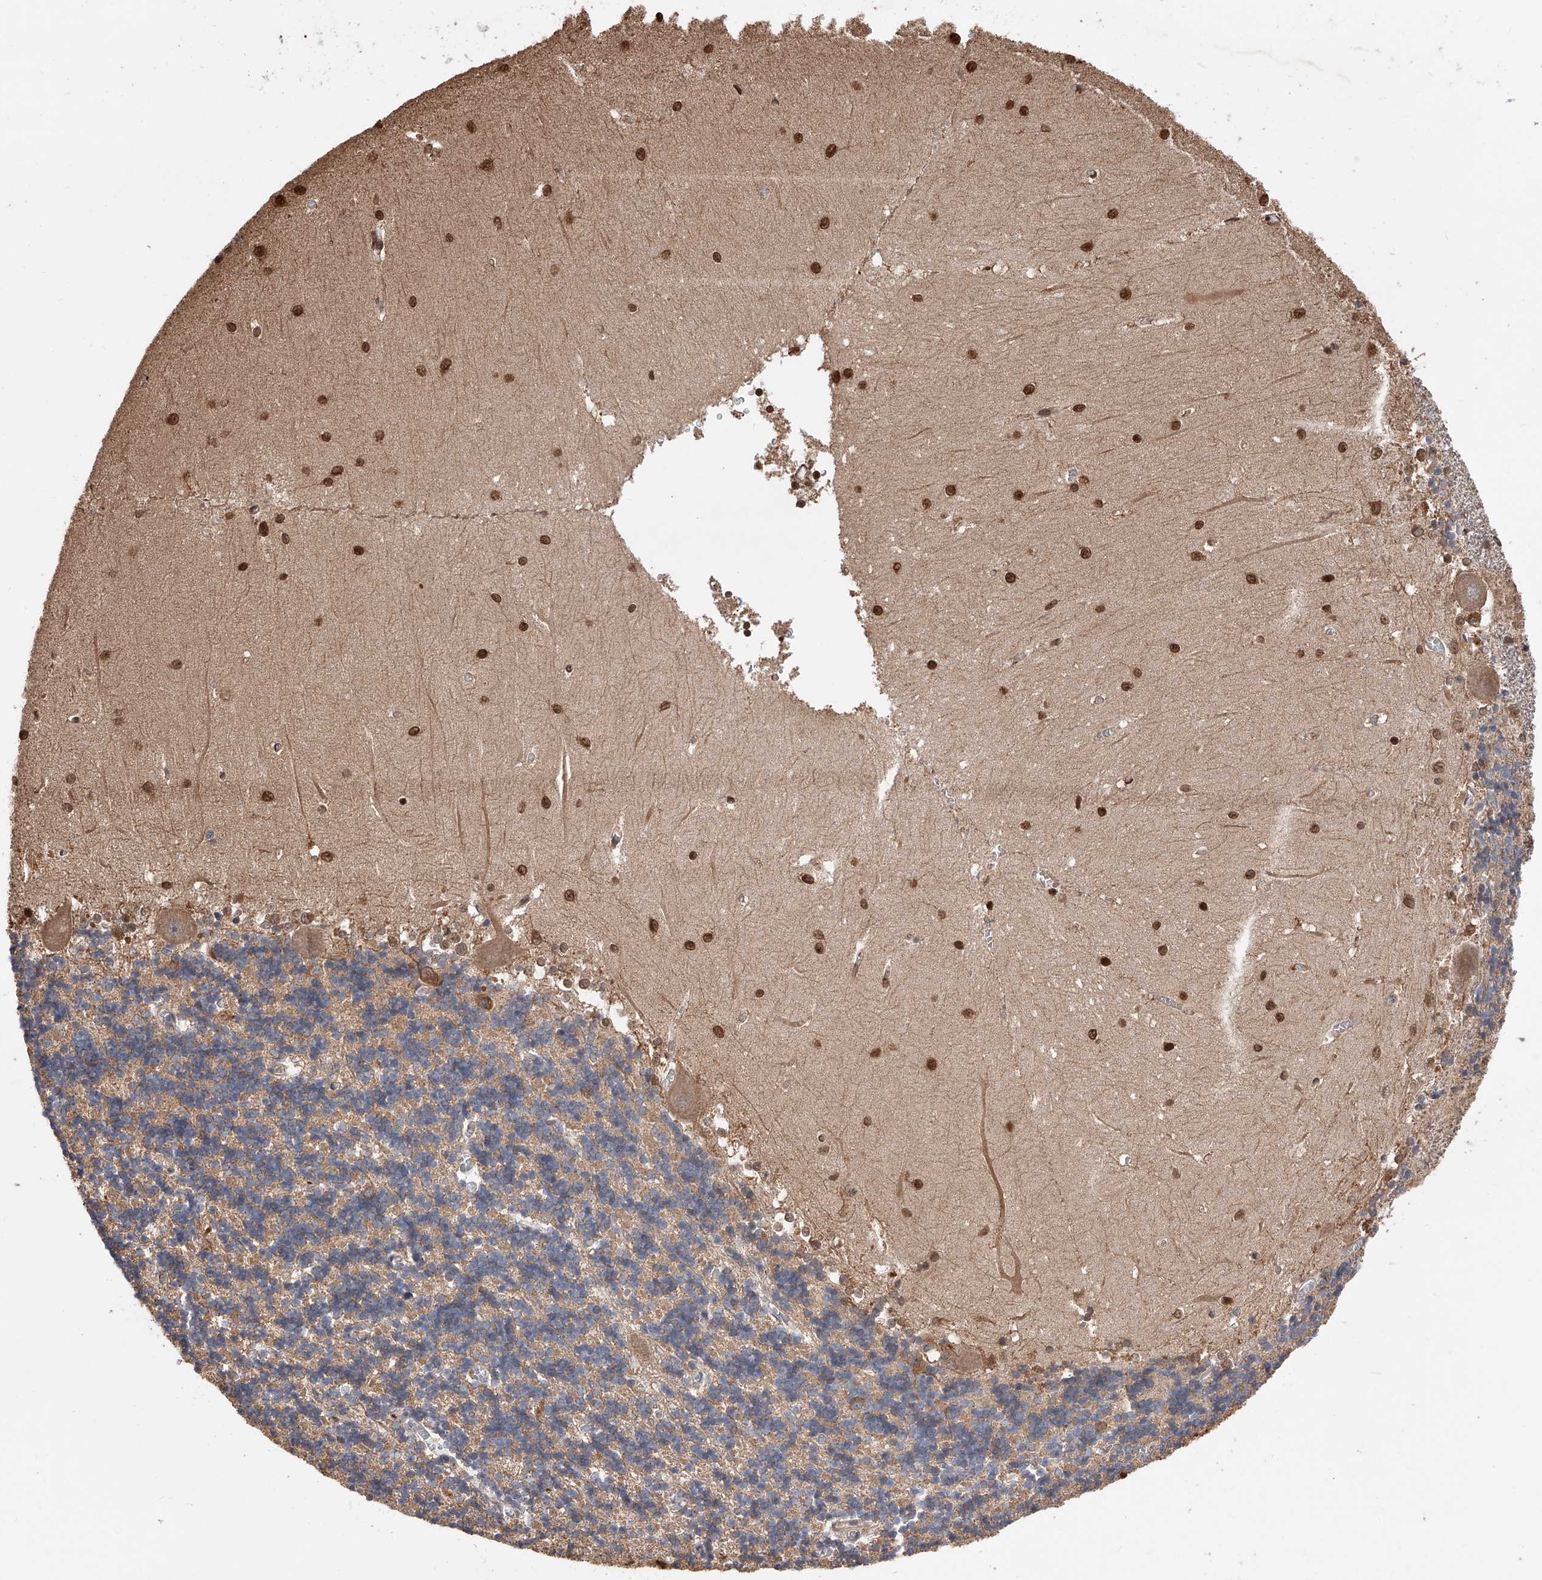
{"staining": {"intensity": "weak", "quantity": "25%-75%", "location": "cytoplasmic/membranous"}, "tissue": "cerebellum", "cell_type": "Cells in granular layer", "image_type": "normal", "snomed": [{"axis": "morphology", "description": "Normal tissue, NOS"}, {"axis": "topography", "description": "Cerebellum"}], "caption": "Weak cytoplasmic/membranous staining for a protein is present in approximately 25%-75% of cells in granular layer of normal cerebellum using immunohistochemistry (IHC).", "gene": "GMDS", "patient": {"sex": "male", "age": 37}}